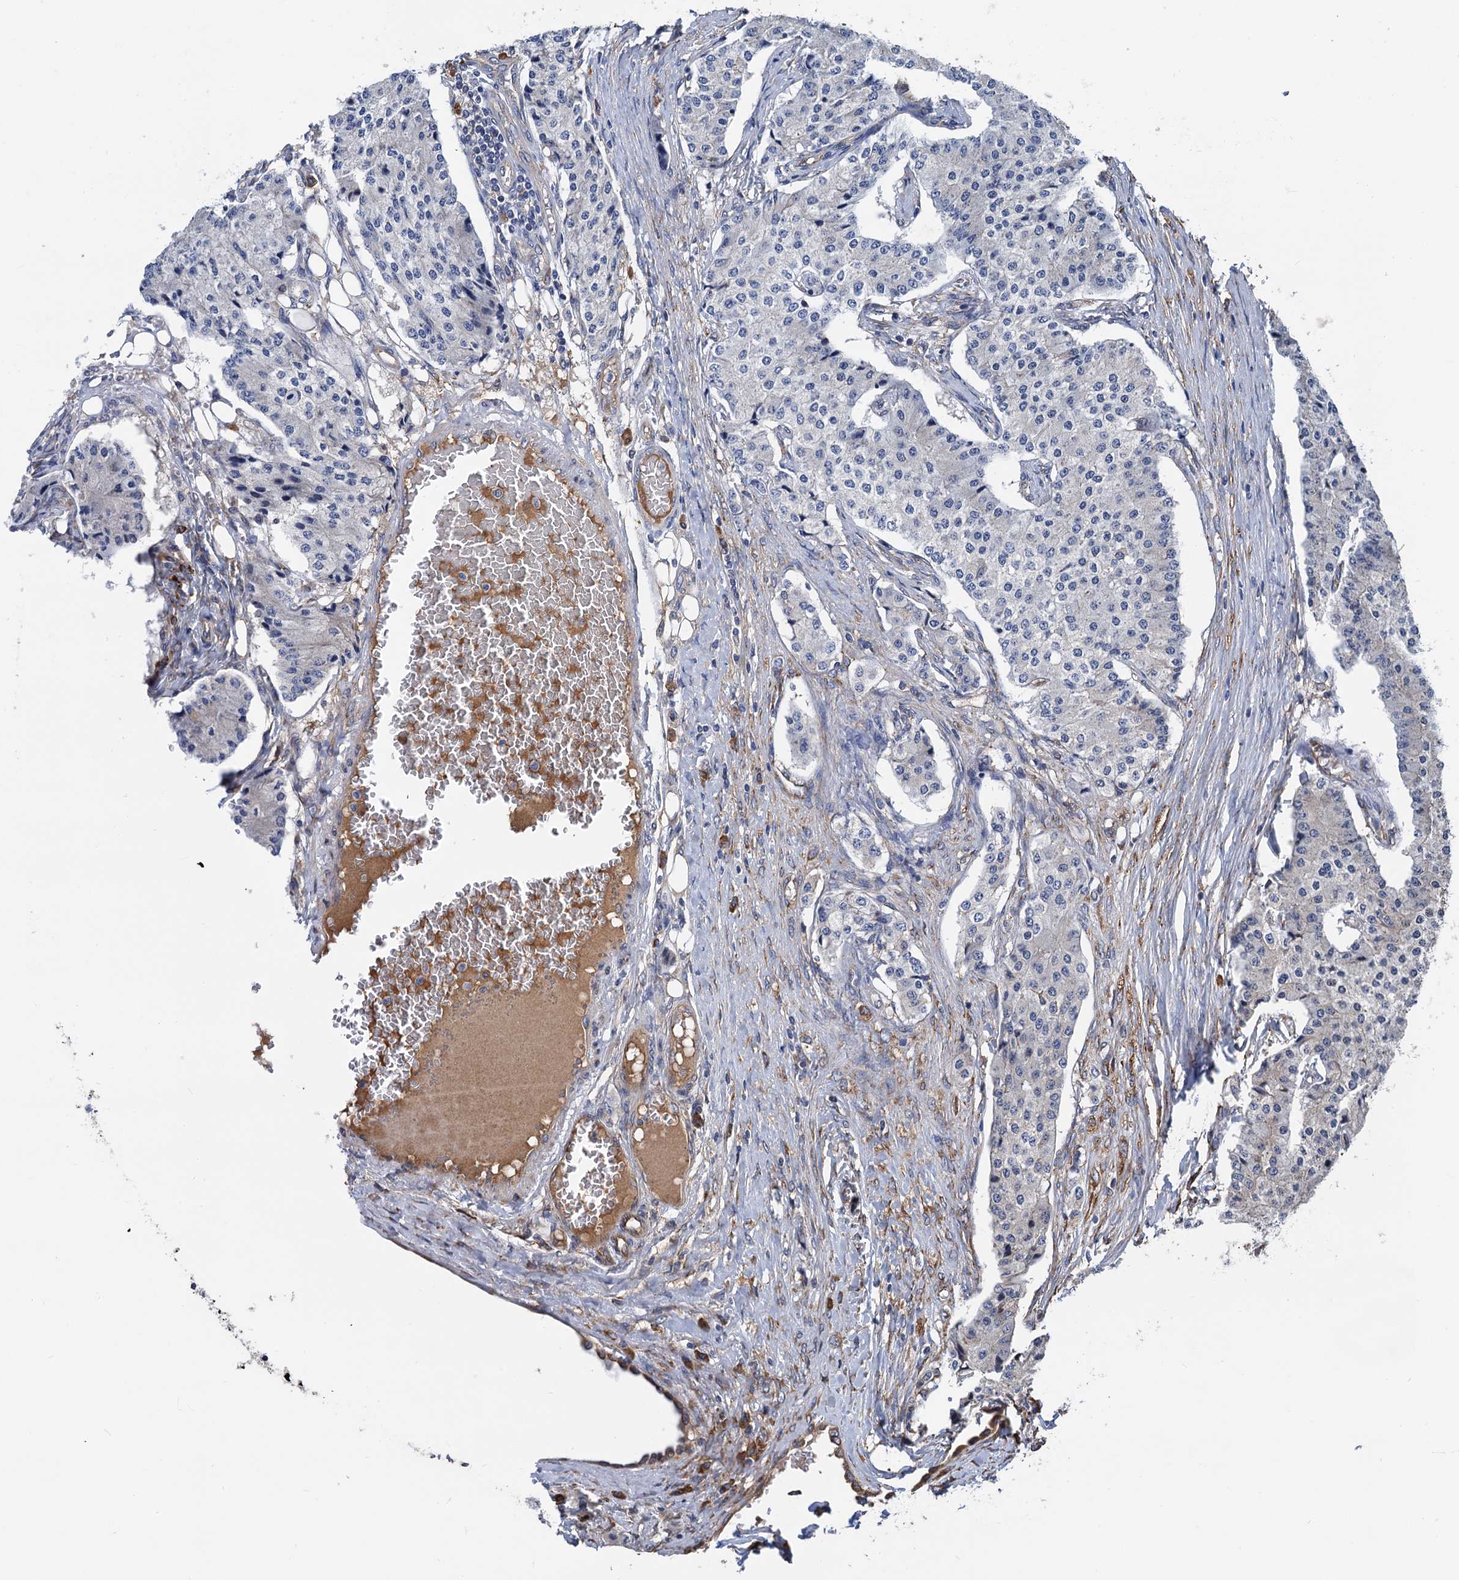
{"staining": {"intensity": "negative", "quantity": "none", "location": "none"}, "tissue": "carcinoid", "cell_type": "Tumor cells", "image_type": "cancer", "snomed": [{"axis": "morphology", "description": "Carcinoid, malignant, NOS"}, {"axis": "topography", "description": "Colon"}], "caption": "A photomicrograph of human carcinoid is negative for staining in tumor cells.", "gene": "CNNM1", "patient": {"sex": "female", "age": 52}}